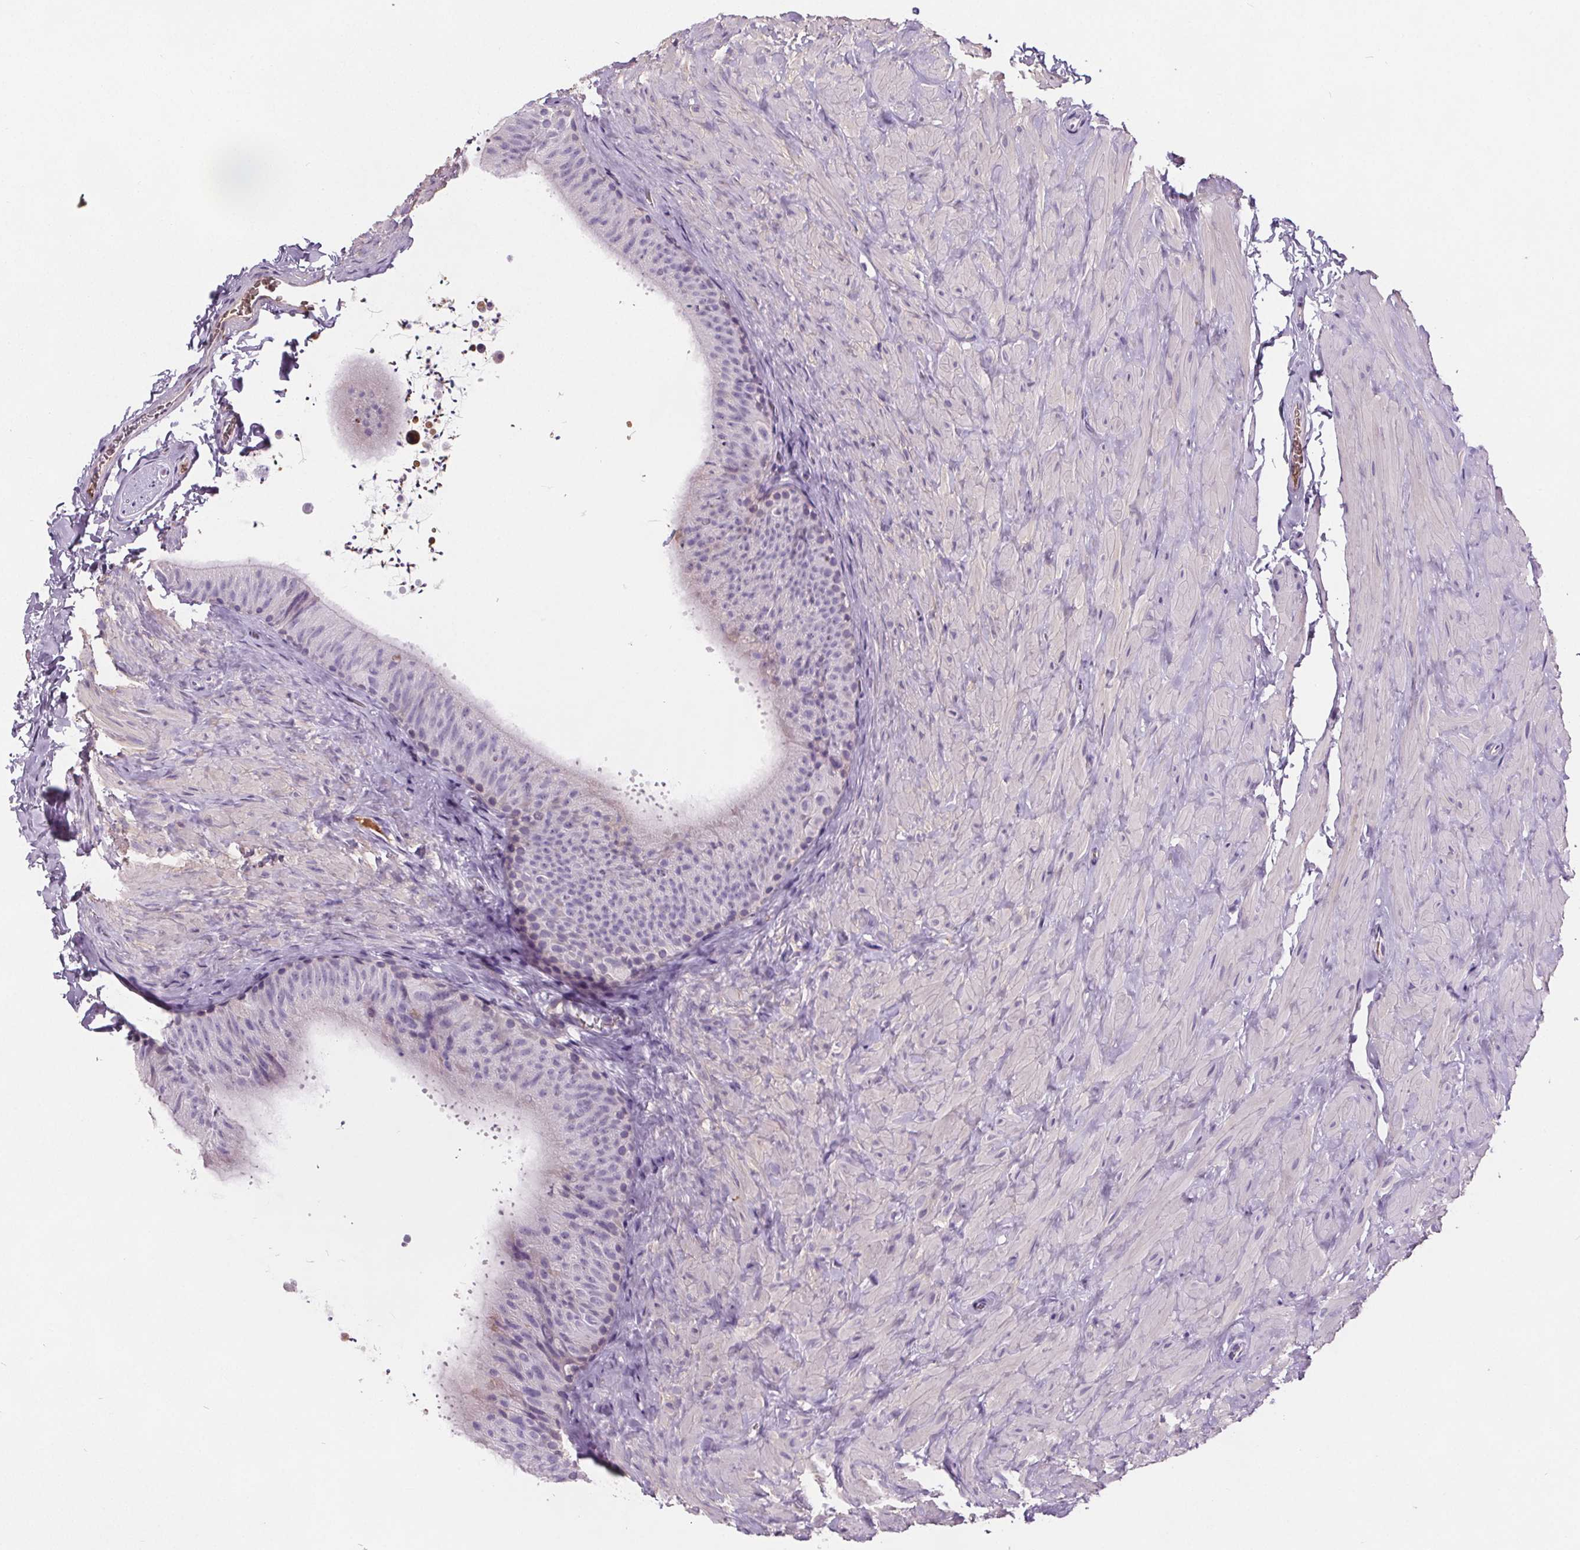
{"staining": {"intensity": "negative", "quantity": "none", "location": "none"}, "tissue": "epididymis", "cell_type": "Glandular cells", "image_type": "normal", "snomed": [{"axis": "morphology", "description": "Normal tissue, NOS"}, {"axis": "topography", "description": "Epididymis, spermatic cord, NOS"}, {"axis": "topography", "description": "Epididymis"}], "caption": "DAB immunohistochemical staining of normal epididymis shows no significant expression in glandular cells. (IHC, brightfield microscopy, high magnification).", "gene": "CD5L", "patient": {"sex": "male", "age": 31}}